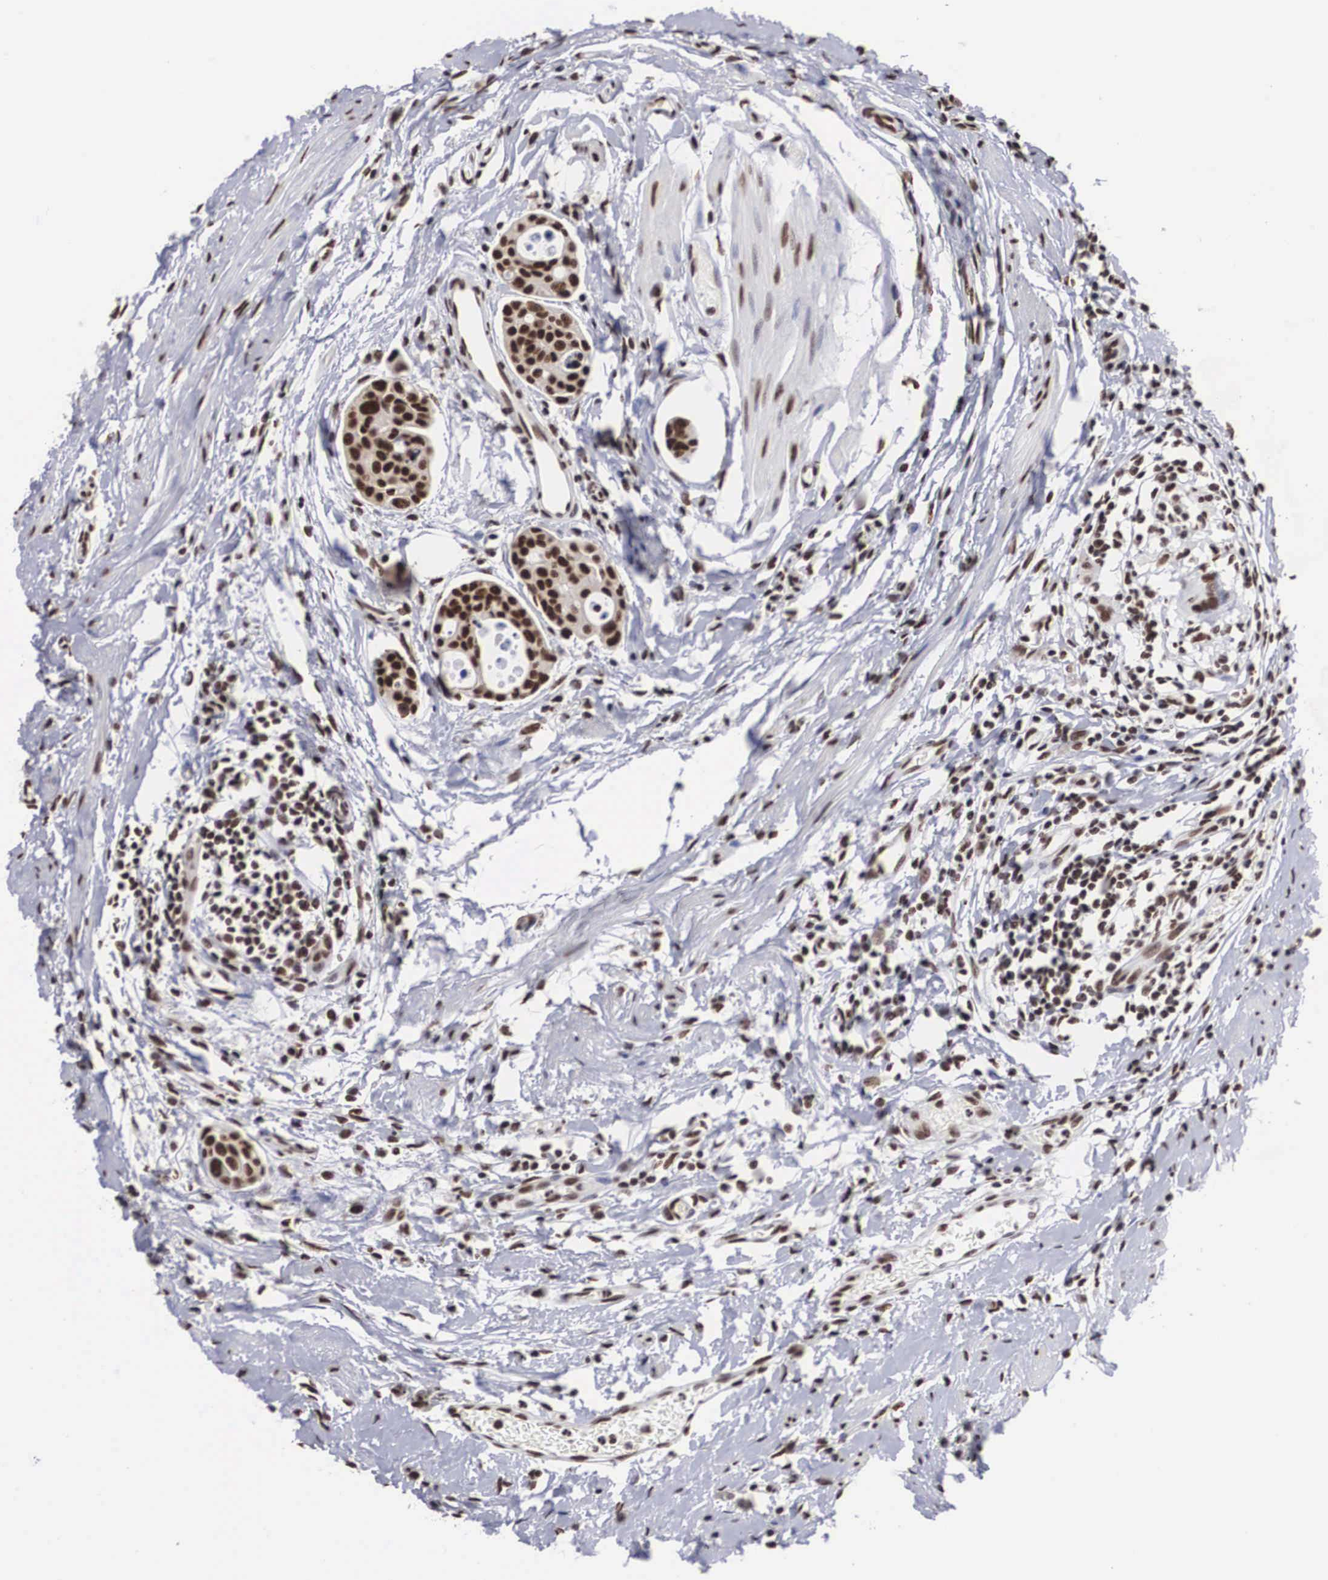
{"staining": {"intensity": "moderate", "quantity": ">75%", "location": "nuclear"}, "tissue": "urothelial cancer", "cell_type": "Tumor cells", "image_type": "cancer", "snomed": [{"axis": "morphology", "description": "Urothelial carcinoma, High grade"}, {"axis": "topography", "description": "Urinary bladder"}], "caption": "Urothelial cancer stained for a protein displays moderate nuclear positivity in tumor cells.", "gene": "ACIN1", "patient": {"sex": "male", "age": 78}}